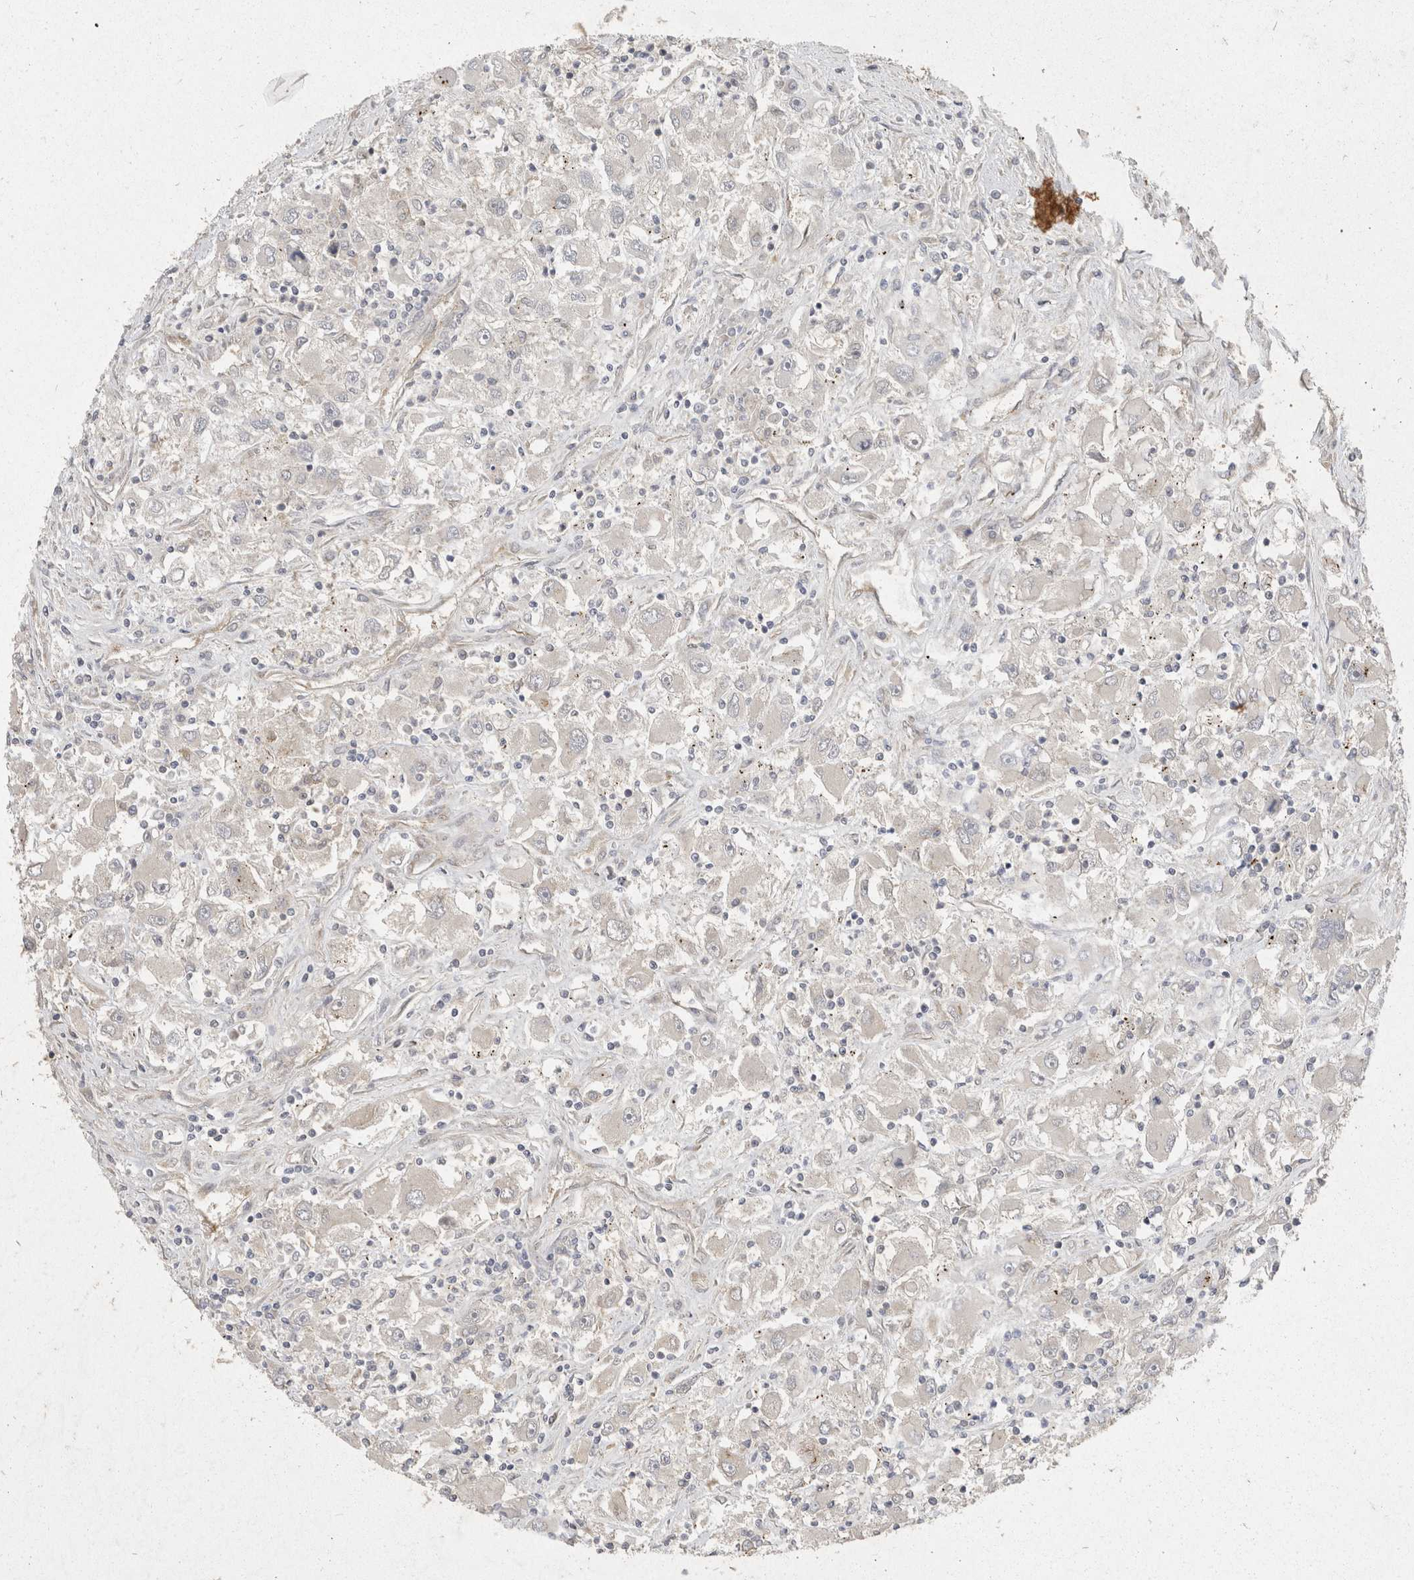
{"staining": {"intensity": "weak", "quantity": "<25%", "location": "cytoplasmic/membranous"}, "tissue": "renal cancer", "cell_type": "Tumor cells", "image_type": "cancer", "snomed": [{"axis": "morphology", "description": "Adenocarcinoma, NOS"}, {"axis": "topography", "description": "Kidney"}], "caption": "Immunohistochemical staining of renal cancer (adenocarcinoma) exhibits no significant positivity in tumor cells.", "gene": "EIF4G3", "patient": {"sex": "female", "age": 52}}